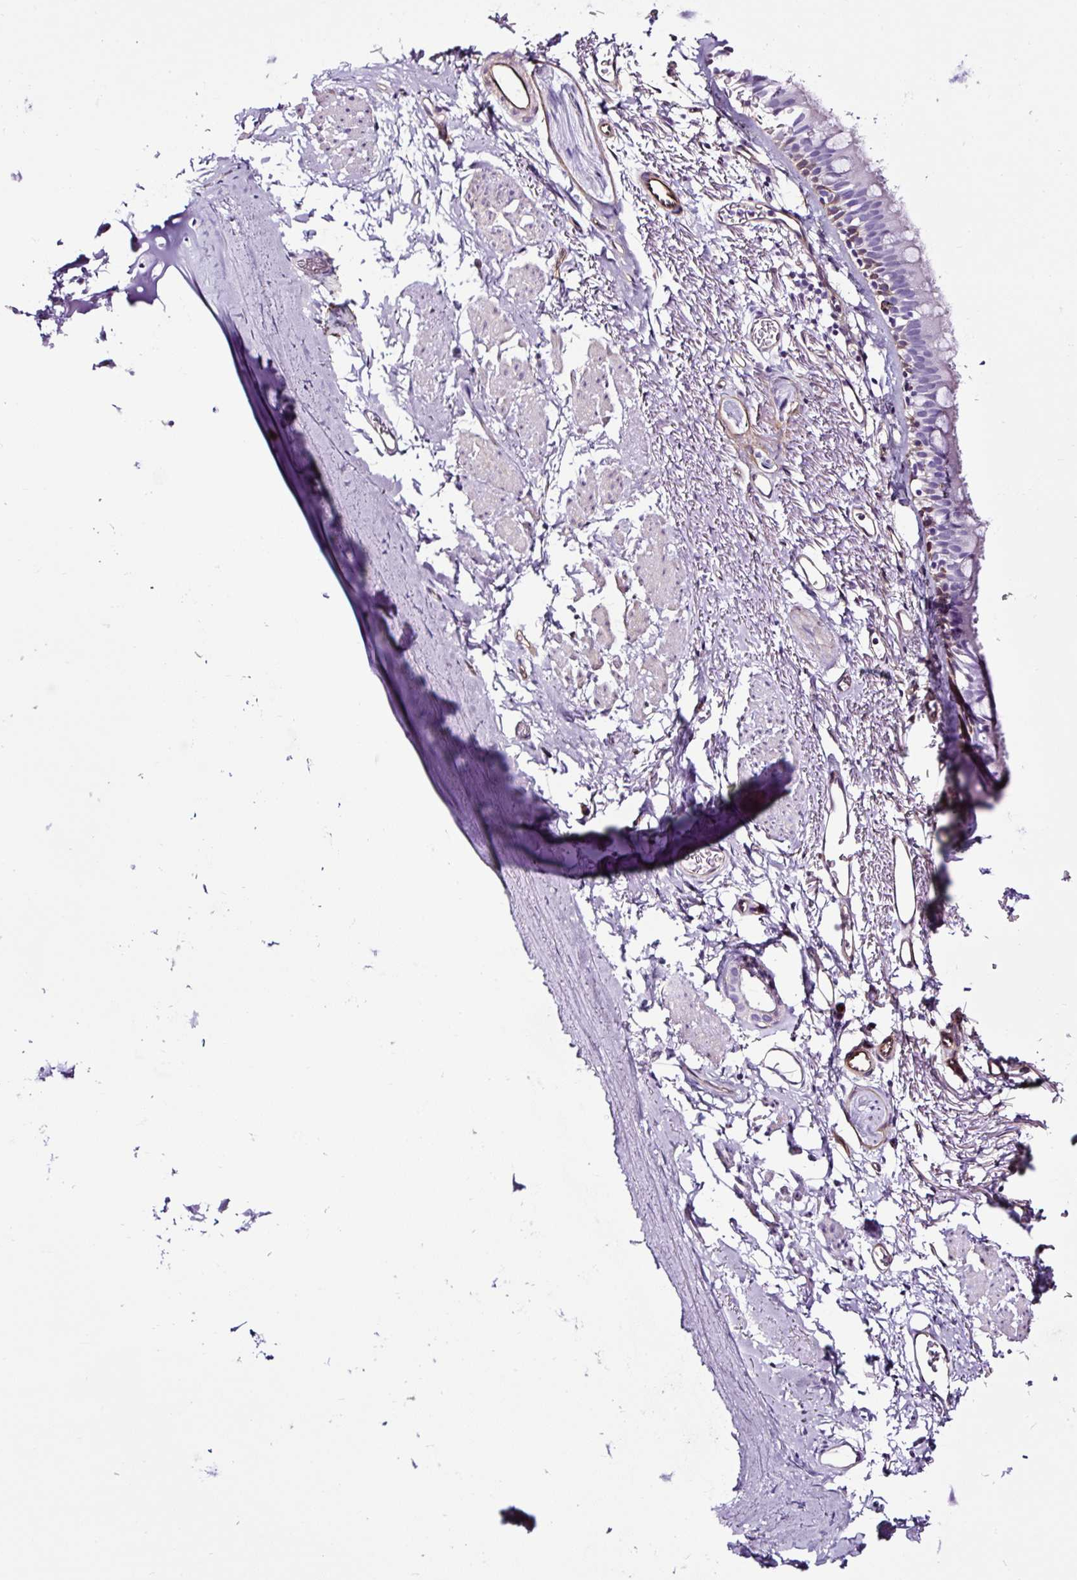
{"staining": {"intensity": "moderate", "quantity": "<25%", "location": "cytoplasmic/membranous"}, "tissue": "bronchus", "cell_type": "Respiratory epithelial cells", "image_type": "normal", "snomed": [{"axis": "morphology", "description": "Normal tissue, NOS"}, {"axis": "topography", "description": "Bronchus"}], "caption": "This micrograph reveals immunohistochemistry (IHC) staining of normal human bronchus, with low moderate cytoplasmic/membranous expression in about <25% of respiratory epithelial cells.", "gene": "SLC7A8", "patient": {"sex": "male", "age": 67}}